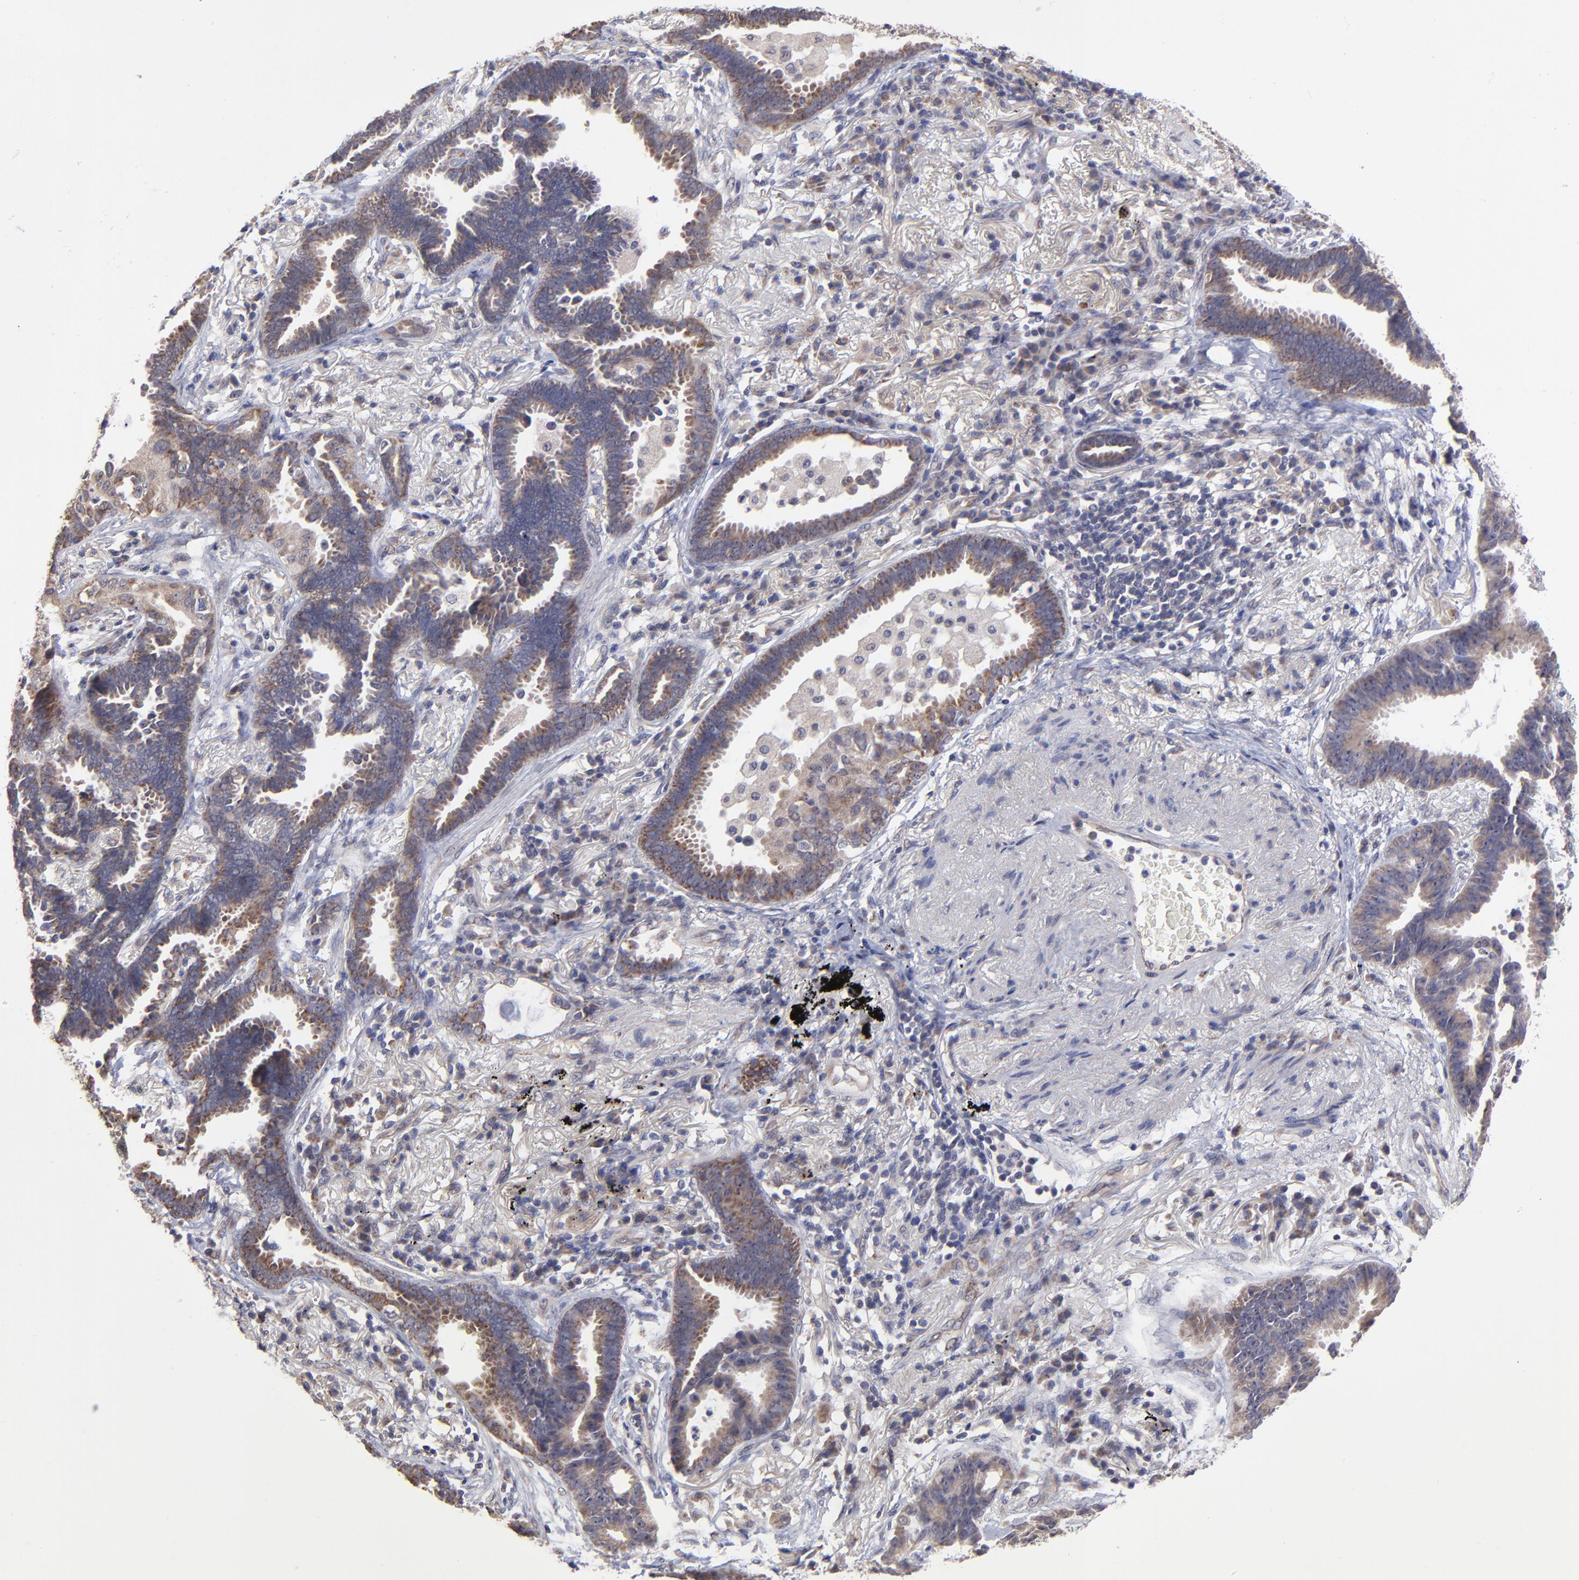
{"staining": {"intensity": "moderate", "quantity": ">75%", "location": "cytoplasmic/membranous"}, "tissue": "lung cancer", "cell_type": "Tumor cells", "image_type": "cancer", "snomed": [{"axis": "morphology", "description": "Adenocarcinoma, NOS"}, {"axis": "topography", "description": "Lung"}], "caption": "A histopathology image of lung cancer stained for a protein exhibits moderate cytoplasmic/membranous brown staining in tumor cells.", "gene": "UBE2H", "patient": {"sex": "female", "age": 64}}